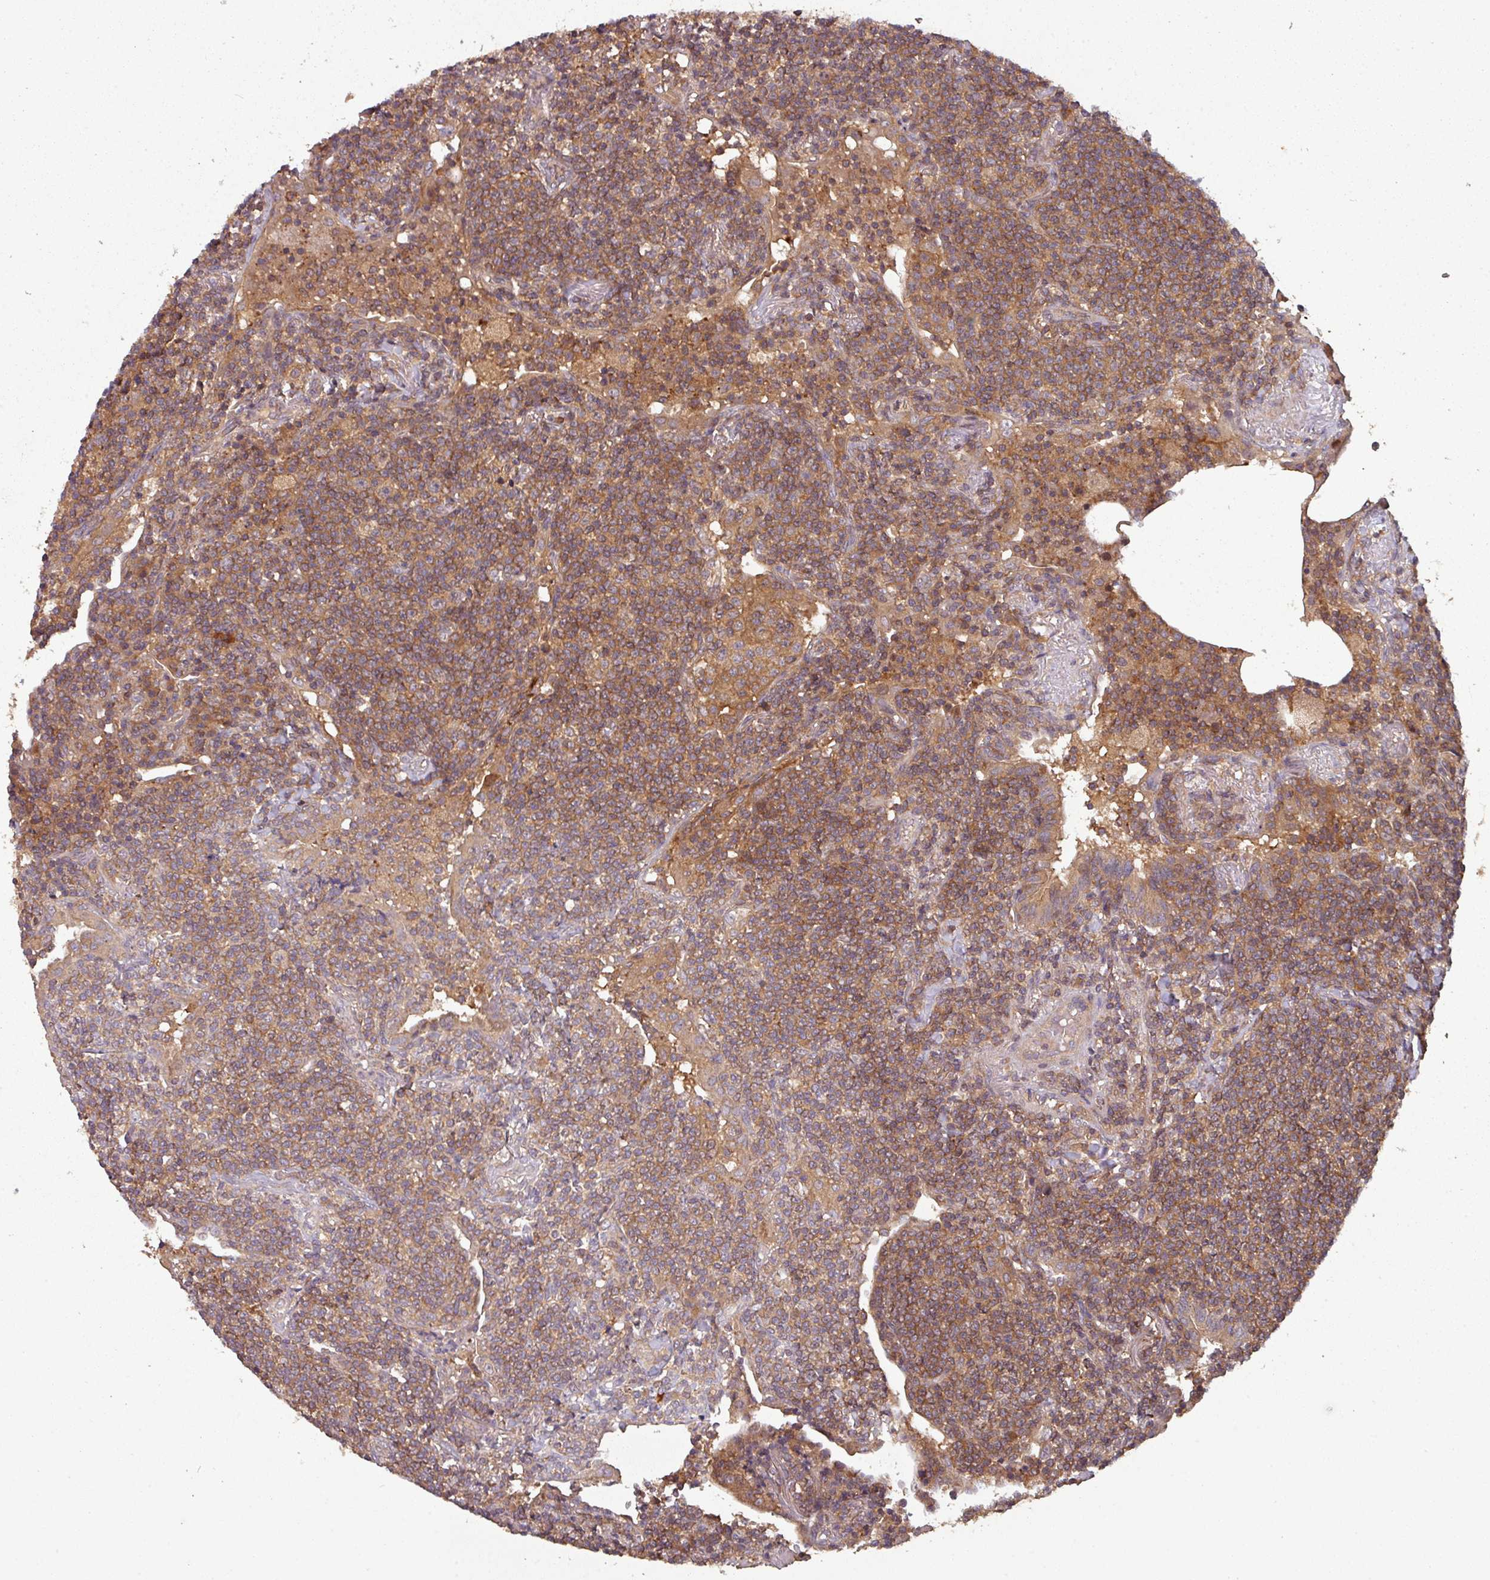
{"staining": {"intensity": "moderate", "quantity": ">75%", "location": "cytoplasmic/membranous"}, "tissue": "lymphoma", "cell_type": "Tumor cells", "image_type": "cancer", "snomed": [{"axis": "morphology", "description": "Malignant lymphoma, non-Hodgkin's type, Low grade"}, {"axis": "topography", "description": "Lung"}], "caption": "Malignant lymphoma, non-Hodgkin's type (low-grade) was stained to show a protein in brown. There is medium levels of moderate cytoplasmic/membranous staining in about >75% of tumor cells. (IHC, brightfield microscopy, high magnification).", "gene": "GSKIP", "patient": {"sex": "female", "age": 71}}